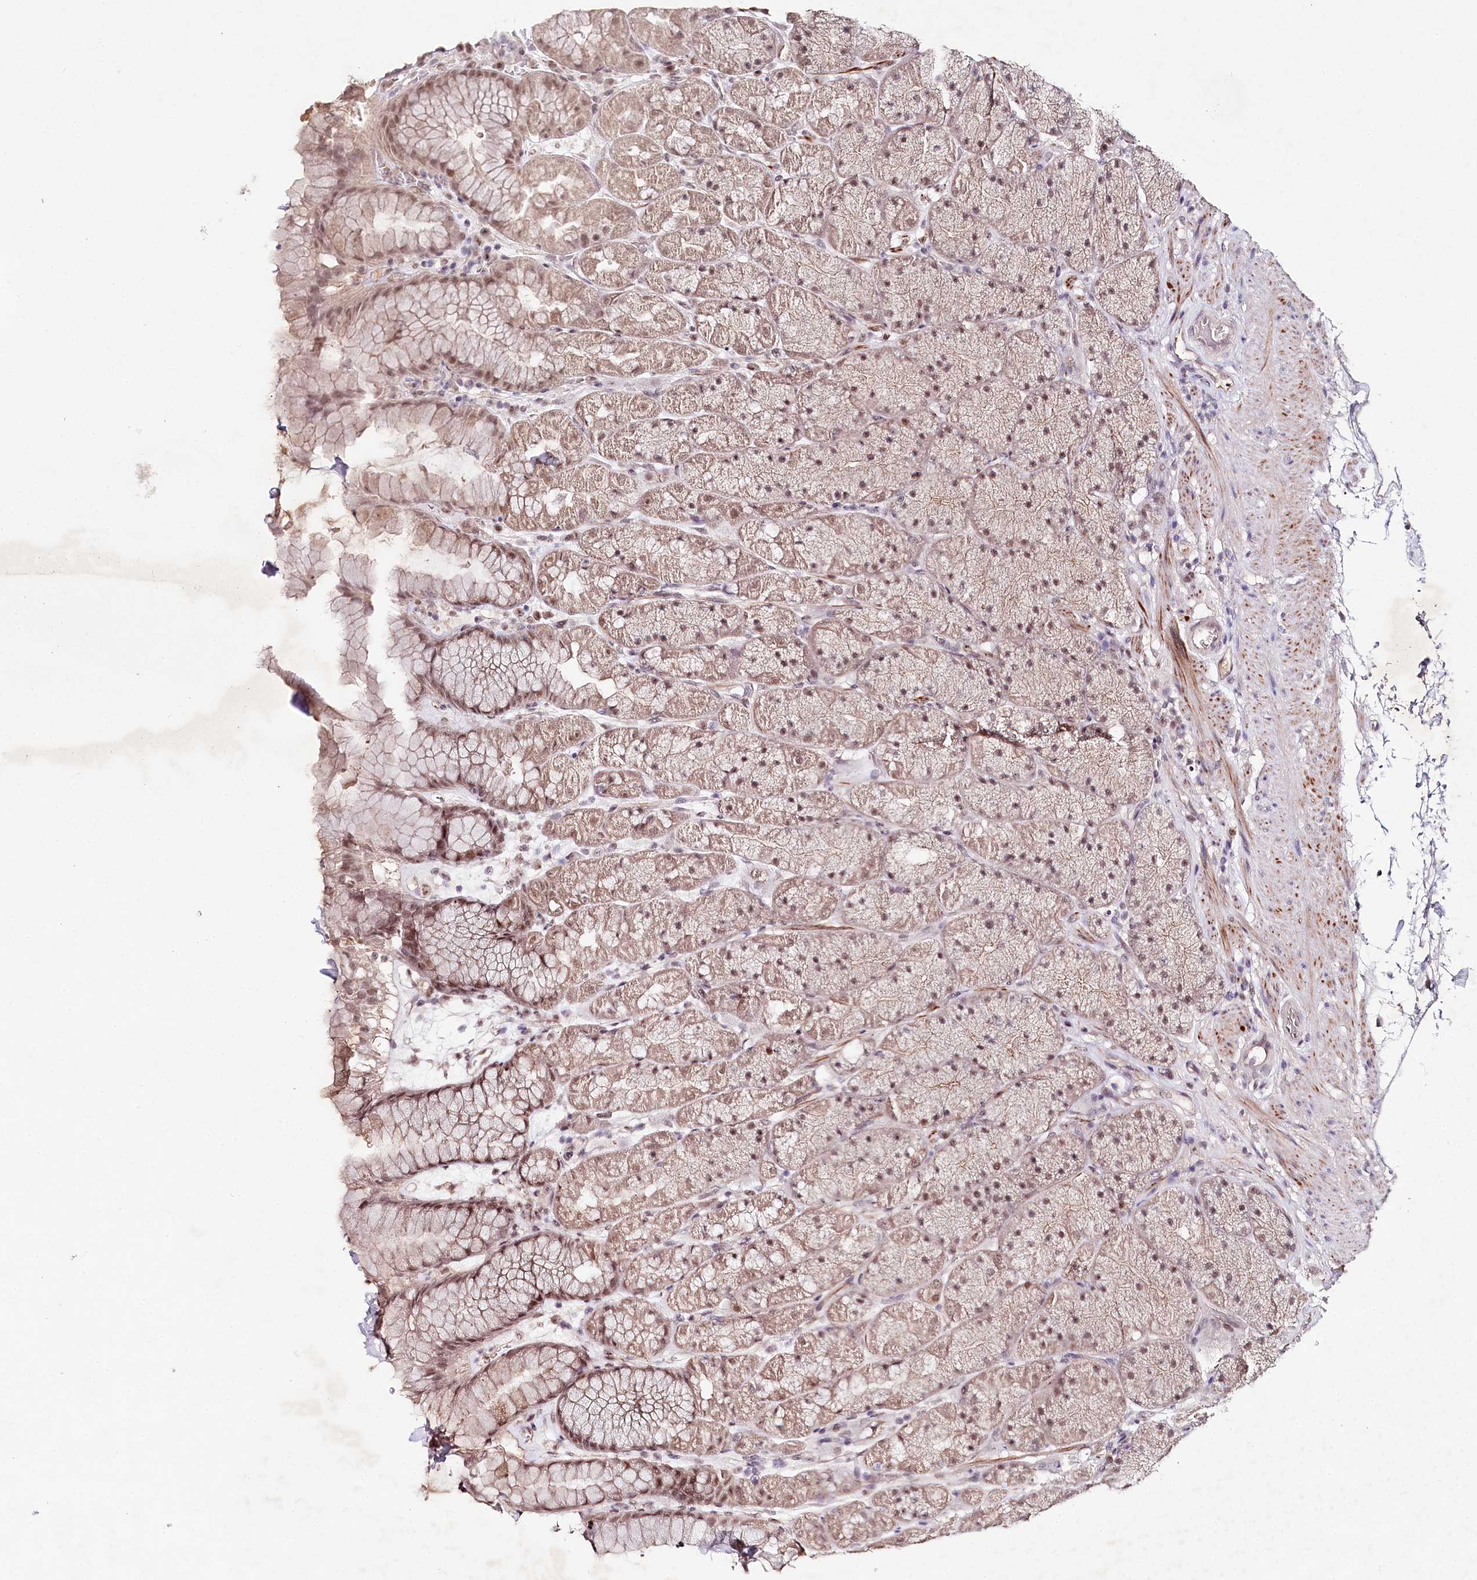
{"staining": {"intensity": "weak", "quantity": ">75%", "location": "cytoplasmic/membranous,nuclear"}, "tissue": "stomach", "cell_type": "Glandular cells", "image_type": "normal", "snomed": [{"axis": "morphology", "description": "Normal tissue, NOS"}, {"axis": "topography", "description": "Stomach, upper"}, {"axis": "topography", "description": "Stomach, lower"}], "caption": "Immunohistochemistry staining of benign stomach, which demonstrates low levels of weak cytoplasmic/membranous,nuclear expression in approximately >75% of glandular cells indicating weak cytoplasmic/membranous,nuclear protein positivity. The staining was performed using DAB (3,3'-diaminobenzidine) (brown) for protein detection and nuclei were counterstained in hematoxylin (blue).", "gene": "AMTN", "patient": {"sex": "male", "age": 67}}